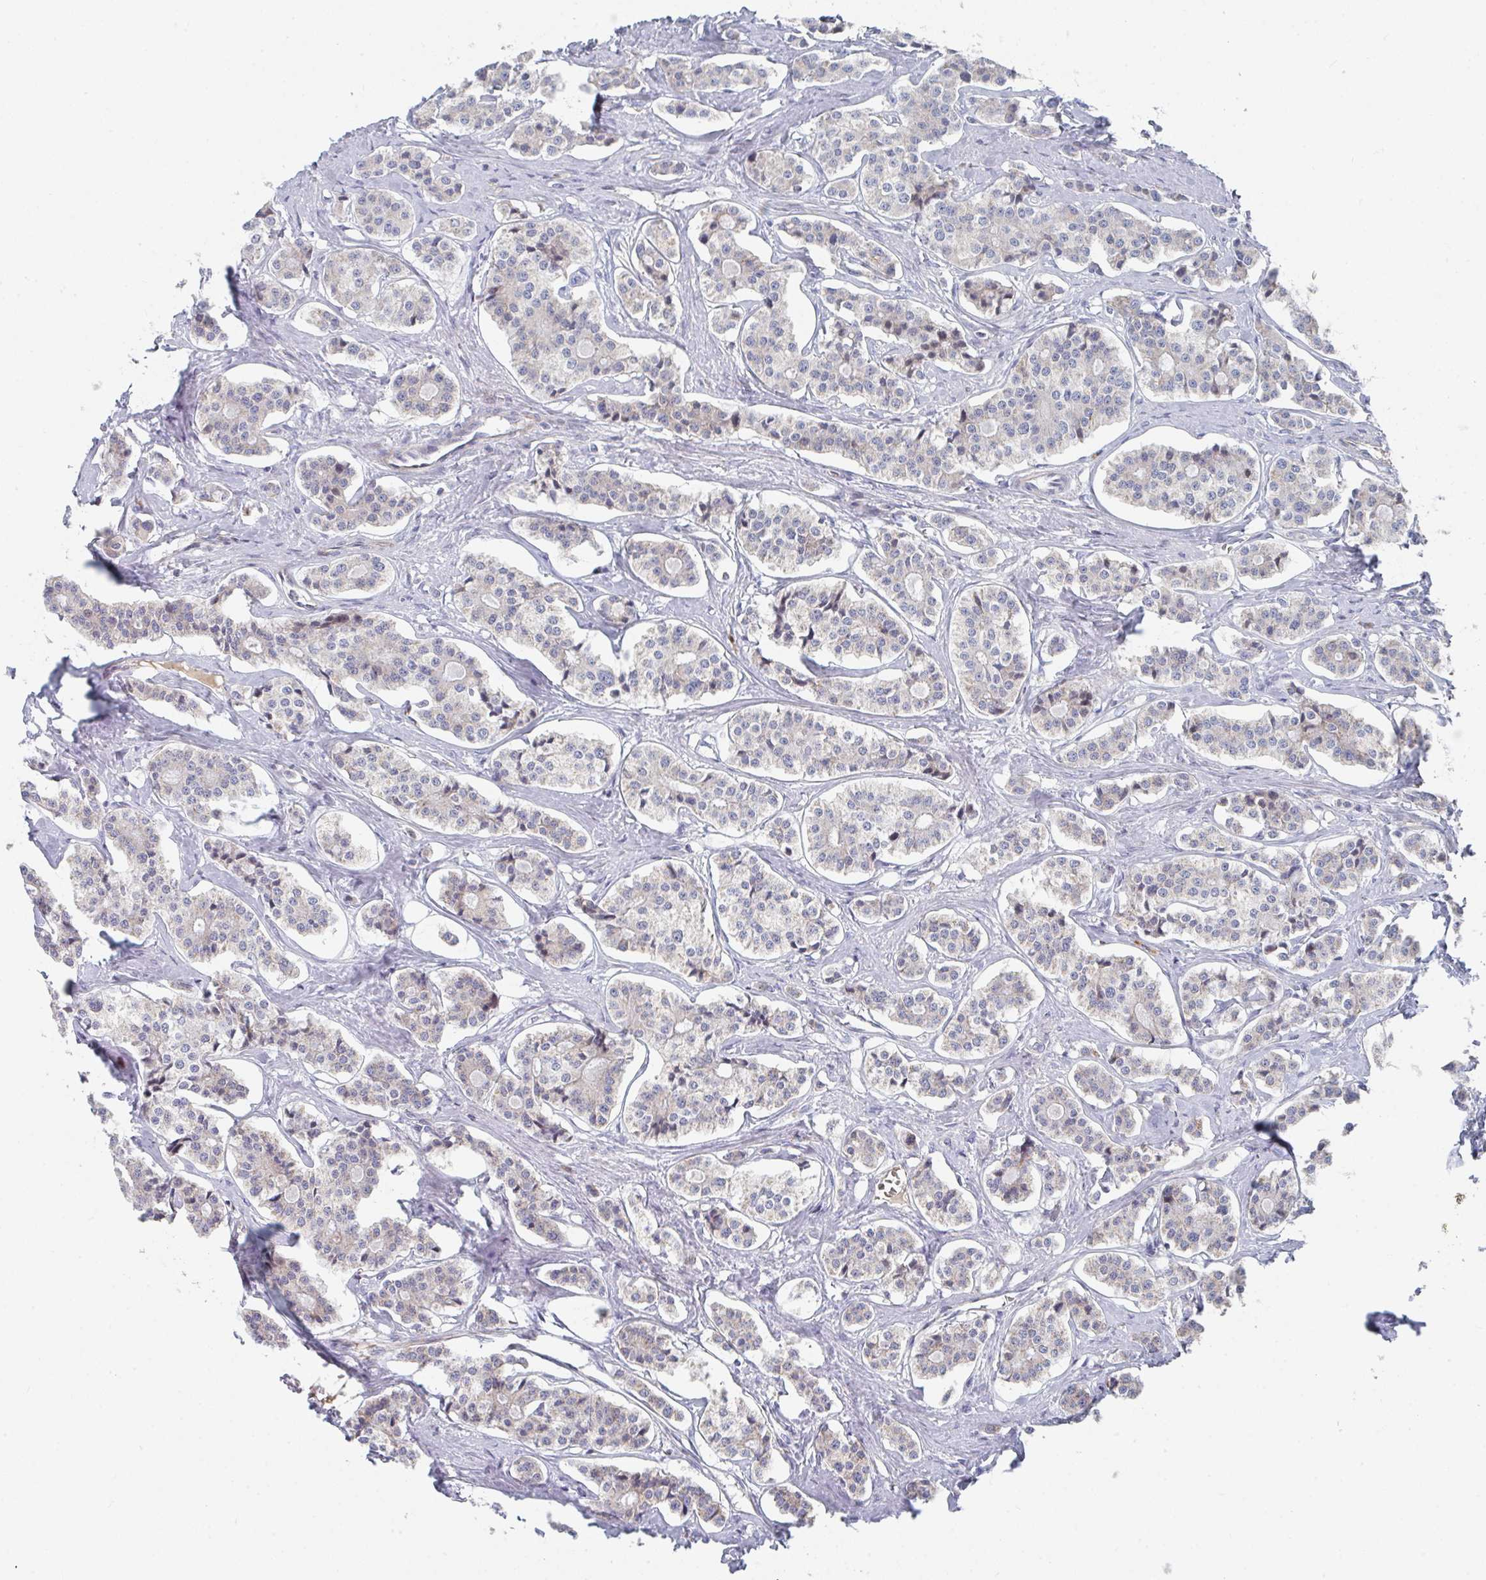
{"staining": {"intensity": "weak", "quantity": "<25%", "location": "cytoplasmic/membranous"}, "tissue": "carcinoid", "cell_type": "Tumor cells", "image_type": "cancer", "snomed": [{"axis": "morphology", "description": "Carcinoid, malignant, NOS"}, {"axis": "topography", "description": "Small intestine"}], "caption": "Micrograph shows no significant protein expression in tumor cells of carcinoid.", "gene": "ZNF644", "patient": {"sex": "male", "age": 63}}